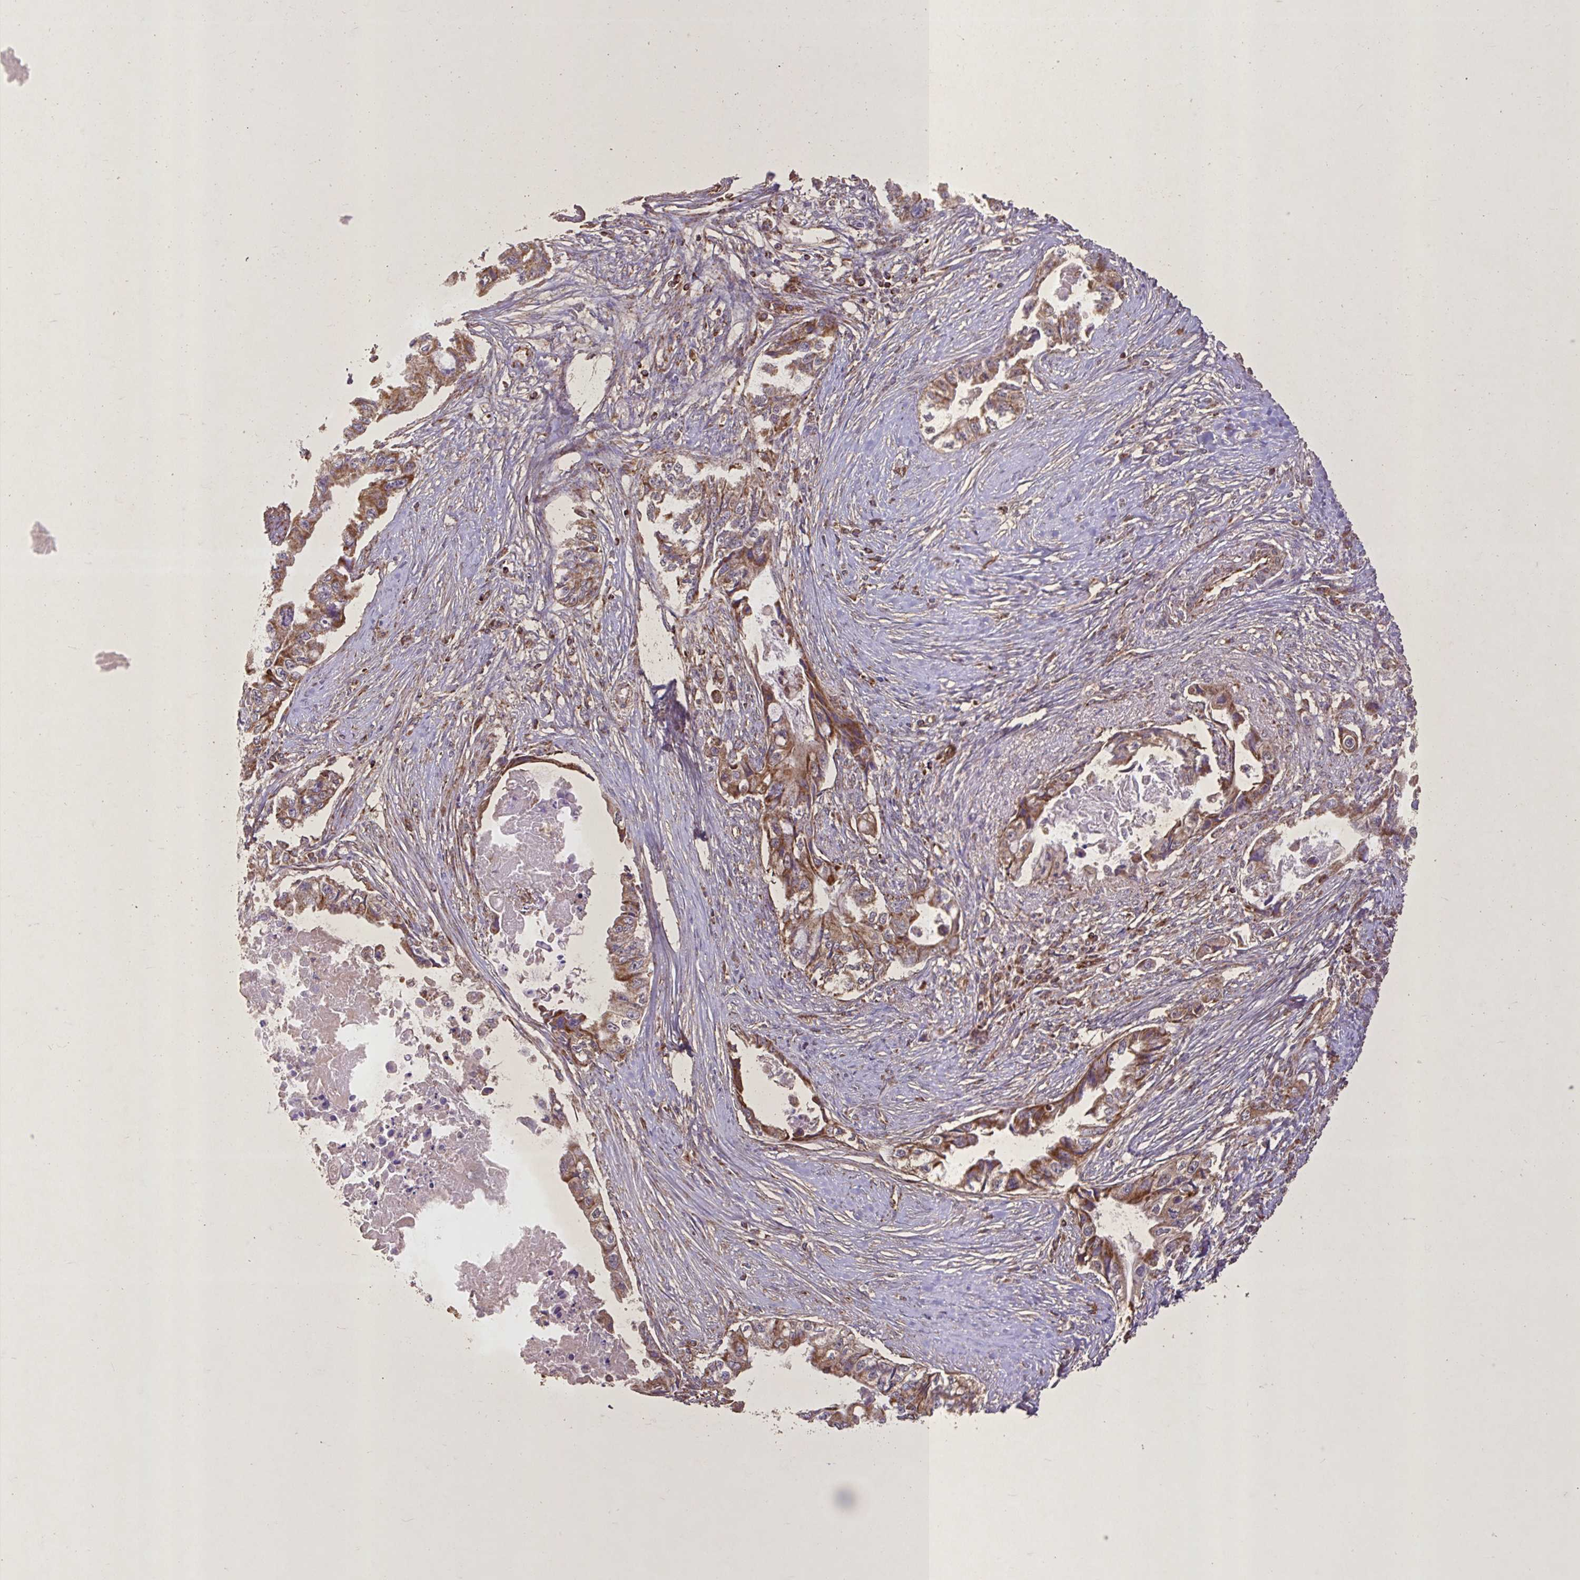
{"staining": {"intensity": "moderate", "quantity": ">75%", "location": "cytoplasmic/membranous"}, "tissue": "pancreatic cancer", "cell_type": "Tumor cells", "image_type": "cancer", "snomed": [{"axis": "morphology", "description": "Adenocarcinoma, NOS"}, {"axis": "topography", "description": "Pancreas"}], "caption": "Moderate cytoplasmic/membranous expression for a protein is seen in about >75% of tumor cells of pancreatic cancer (adenocarcinoma) using immunohistochemistry.", "gene": "AGK", "patient": {"sex": "male", "age": 66}}